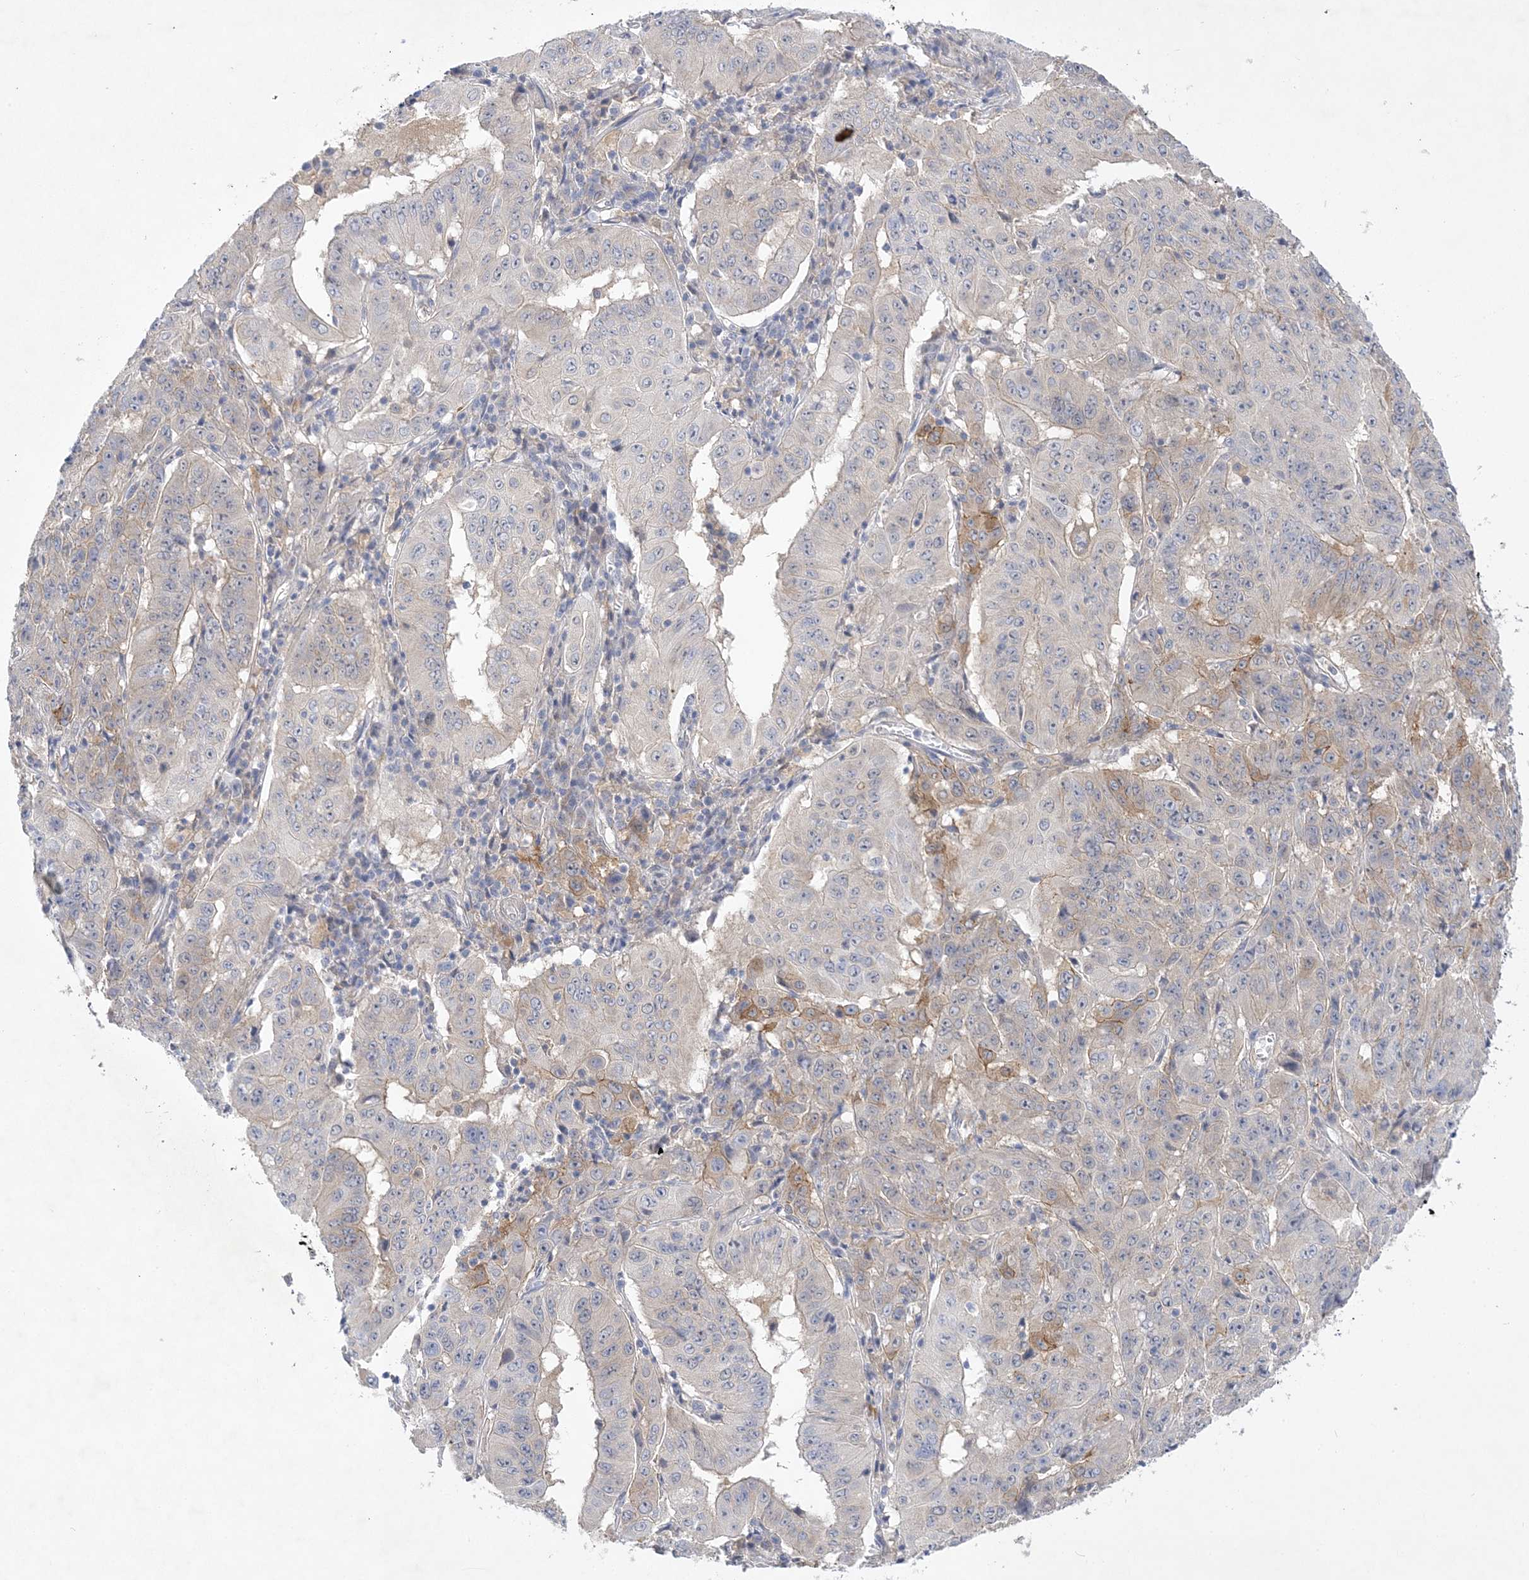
{"staining": {"intensity": "negative", "quantity": "none", "location": "none"}, "tissue": "pancreatic cancer", "cell_type": "Tumor cells", "image_type": "cancer", "snomed": [{"axis": "morphology", "description": "Adenocarcinoma, NOS"}, {"axis": "topography", "description": "Pancreas"}], "caption": "Pancreatic adenocarcinoma was stained to show a protein in brown. There is no significant expression in tumor cells.", "gene": "ANKRD35", "patient": {"sex": "male", "age": 63}}